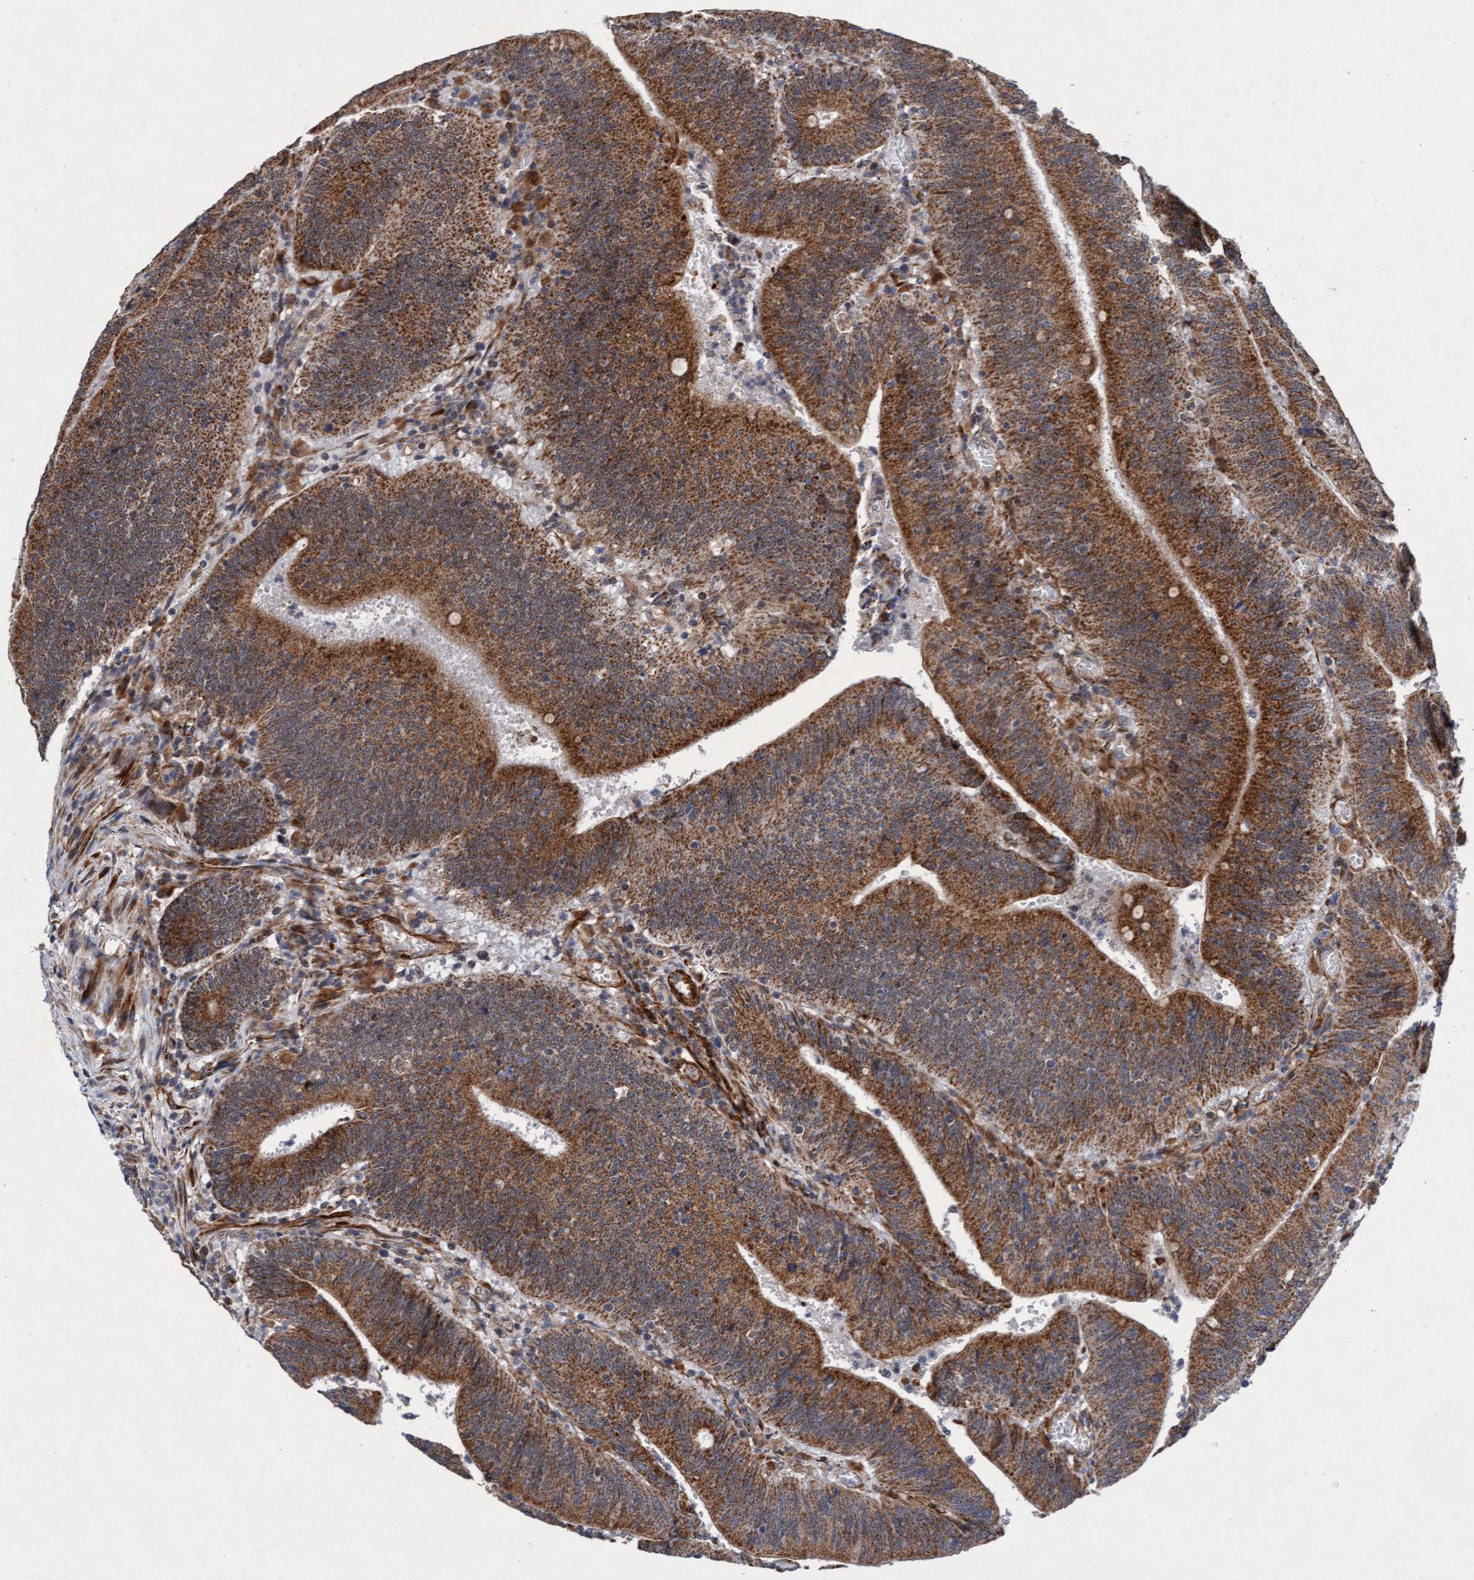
{"staining": {"intensity": "strong", "quantity": ">75%", "location": "cytoplasmic/membranous"}, "tissue": "colorectal cancer", "cell_type": "Tumor cells", "image_type": "cancer", "snomed": [{"axis": "morphology", "description": "Normal tissue, NOS"}, {"axis": "morphology", "description": "Adenocarcinoma, NOS"}, {"axis": "topography", "description": "Rectum"}], "caption": "DAB (3,3'-diaminobenzidine) immunohistochemical staining of human colorectal cancer displays strong cytoplasmic/membranous protein staining in about >75% of tumor cells.", "gene": "TMEM70", "patient": {"sex": "female", "age": 66}}